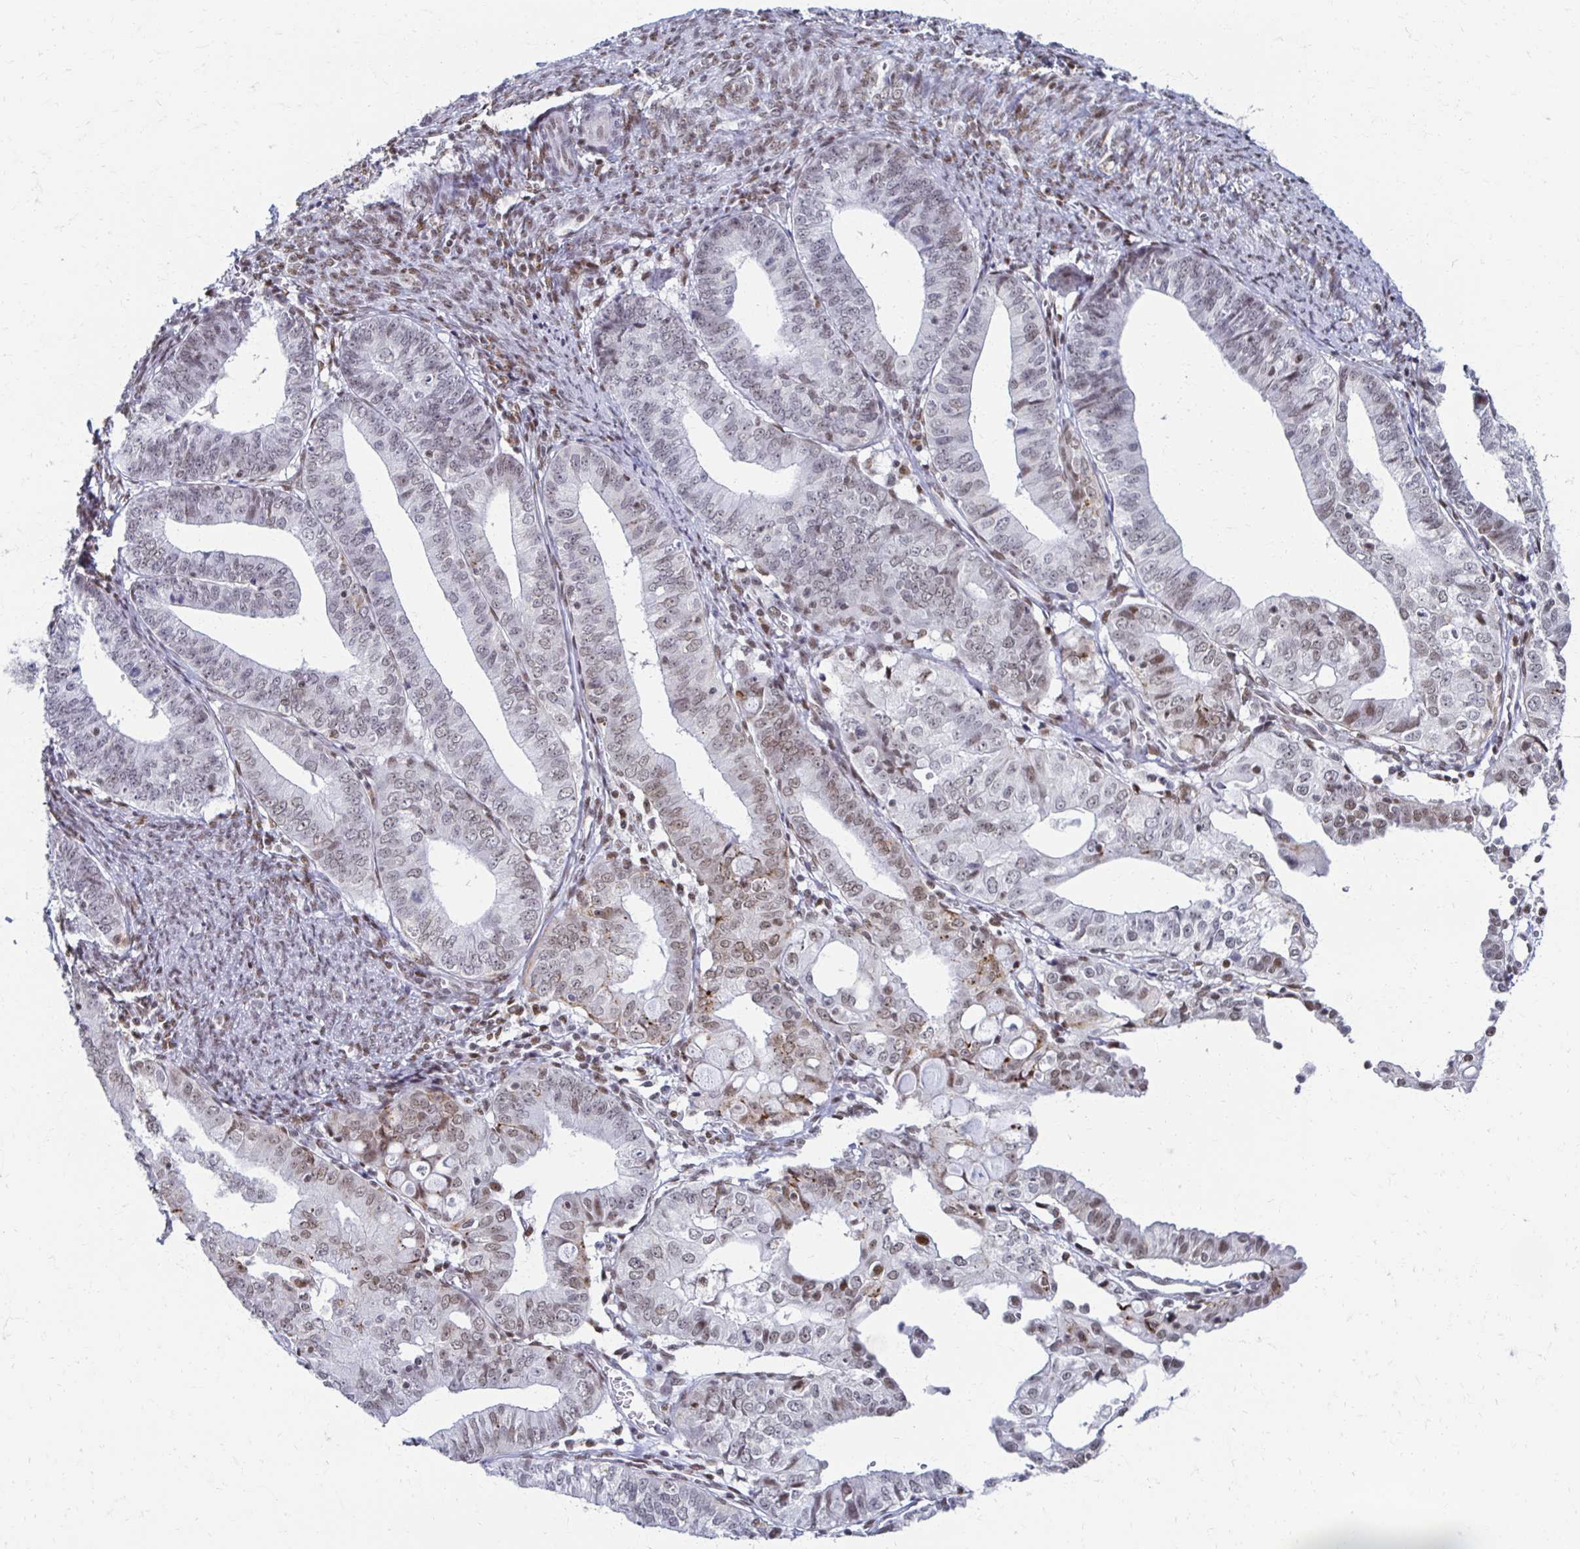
{"staining": {"intensity": "weak", "quantity": "25%-75%", "location": "nuclear"}, "tissue": "endometrial cancer", "cell_type": "Tumor cells", "image_type": "cancer", "snomed": [{"axis": "morphology", "description": "Adenocarcinoma, NOS"}, {"axis": "topography", "description": "Endometrium"}], "caption": "Immunohistochemical staining of adenocarcinoma (endometrial) demonstrates weak nuclear protein expression in approximately 25%-75% of tumor cells. (DAB IHC with brightfield microscopy, high magnification).", "gene": "IRF7", "patient": {"sex": "female", "age": 56}}